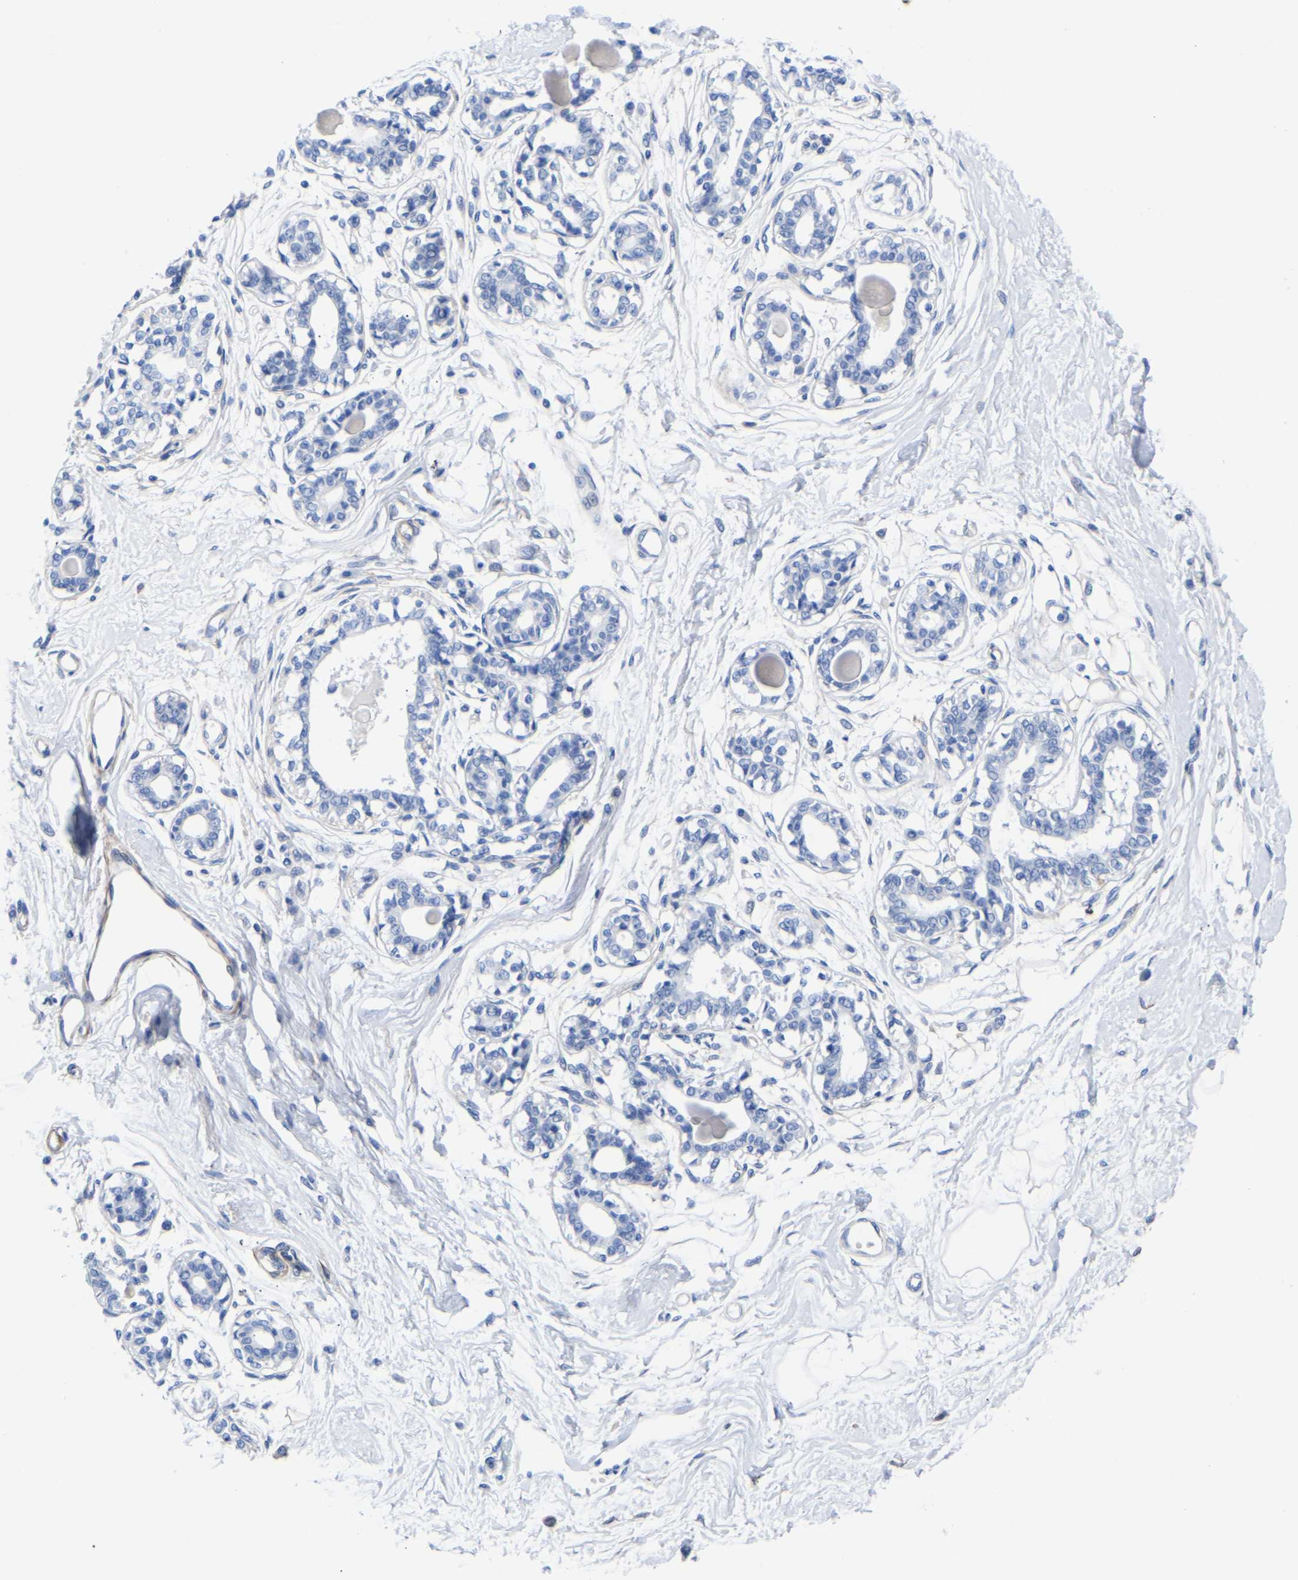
{"staining": {"intensity": "negative", "quantity": "none", "location": "none"}, "tissue": "breast", "cell_type": "Adipocytes", "image_type": "normal", "snomed": [{"axis": "morphology", "description": "Normal tissue, NOS"}, {"axis": "topography", "description": "Breast"}], "caption": "Immunohistochemistry (IHC) image of normal breast stained for a protein (brown), which exhibits no positivity in adipocytes.", "gene": "SLC45A3", "patient": {"sex": "female", "age": 45}}